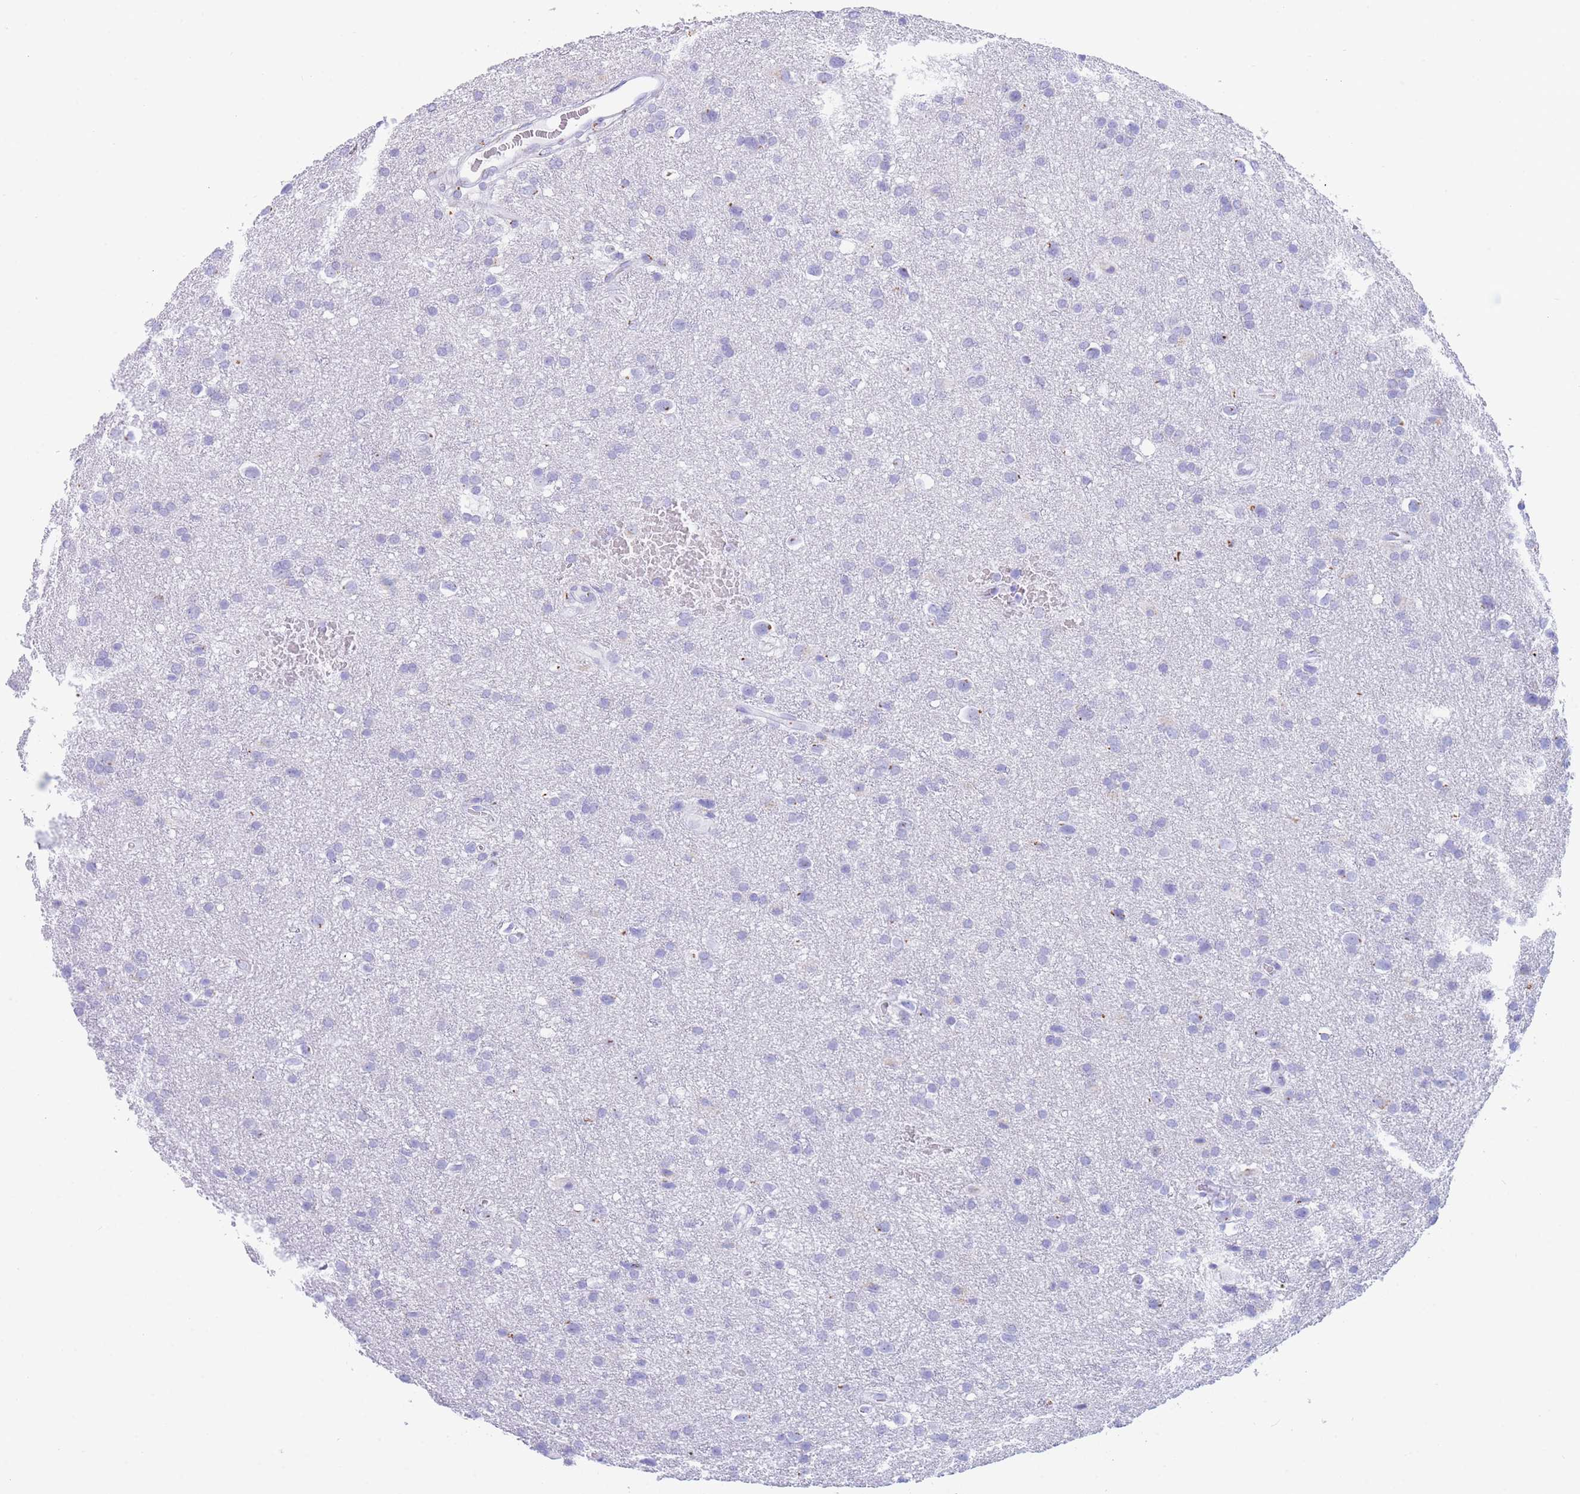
{"staining": {"intensity": "negative", "quantity": "none", "location": "none"}, "tissue": "glioma", "cell_type": "Tumor cells", "image_type": "cancer", "snomed": [{"axis": "morphology", "description": "Glioma, malignant, Low grade"}, {"axis": "topography", "description": "Brain"}], "caption": "Protein analysis of malignant low-grade glioma displays no significant positivity in tumor cells.", "gene": "FAM3C", "patient": {"sex": "female", "age": 32}}